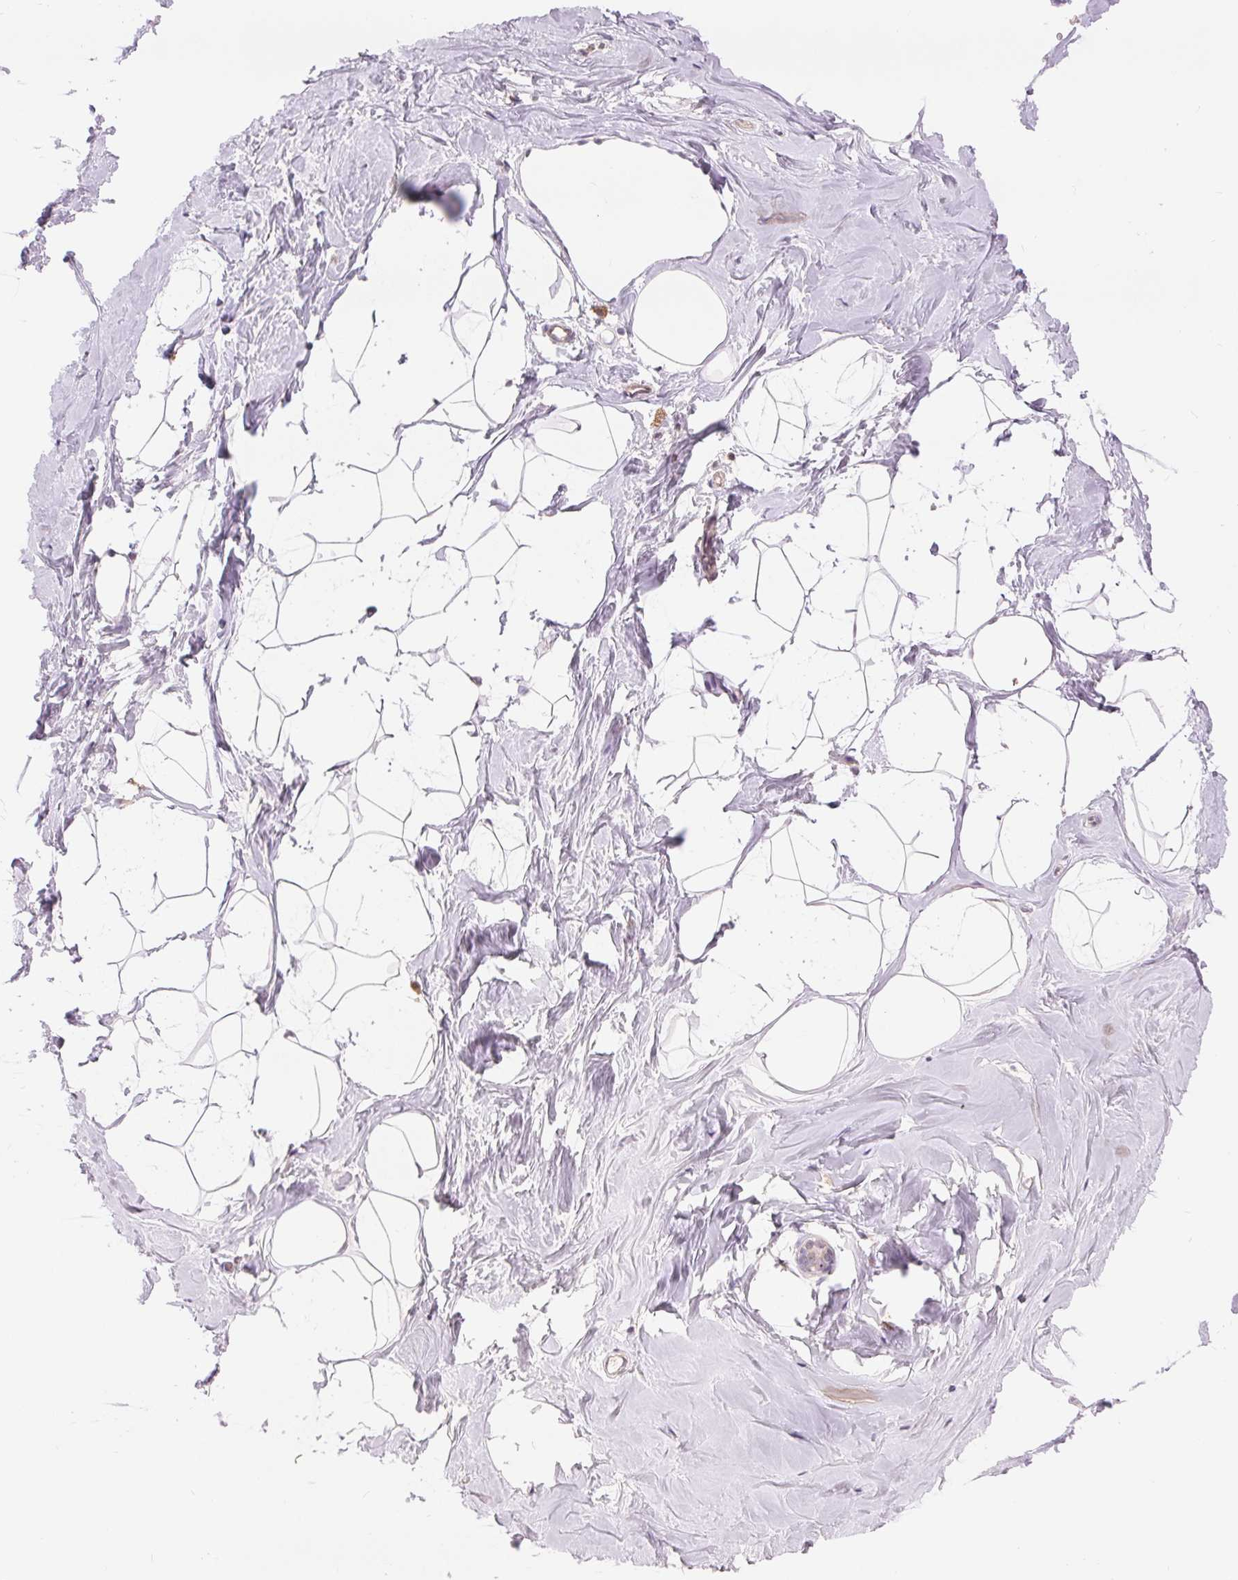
{"staining": {"intensity": "negative", "quantity": "none", "location": "none"}, "tissue": "breast", "cell_type": "Adipocytes", "image_type": "normal", "snomed": [{"axis": "morphology", "description": "Normal tissue, NOS"}, {"axis": "topography", "description": "Breast"}], "caption": "Immunohistochemistry photomicrograph of normal breast: human breast stained with DAB displays no significant protein positivity in adipocytes. The staining is performed using DAB (3,3'-diaminobenzidine) brown chromogen with nuclei counter-stained in using hematoxylin.", "gene": "RANBP3L", "patient": {"sex": "female", "age": 32}}